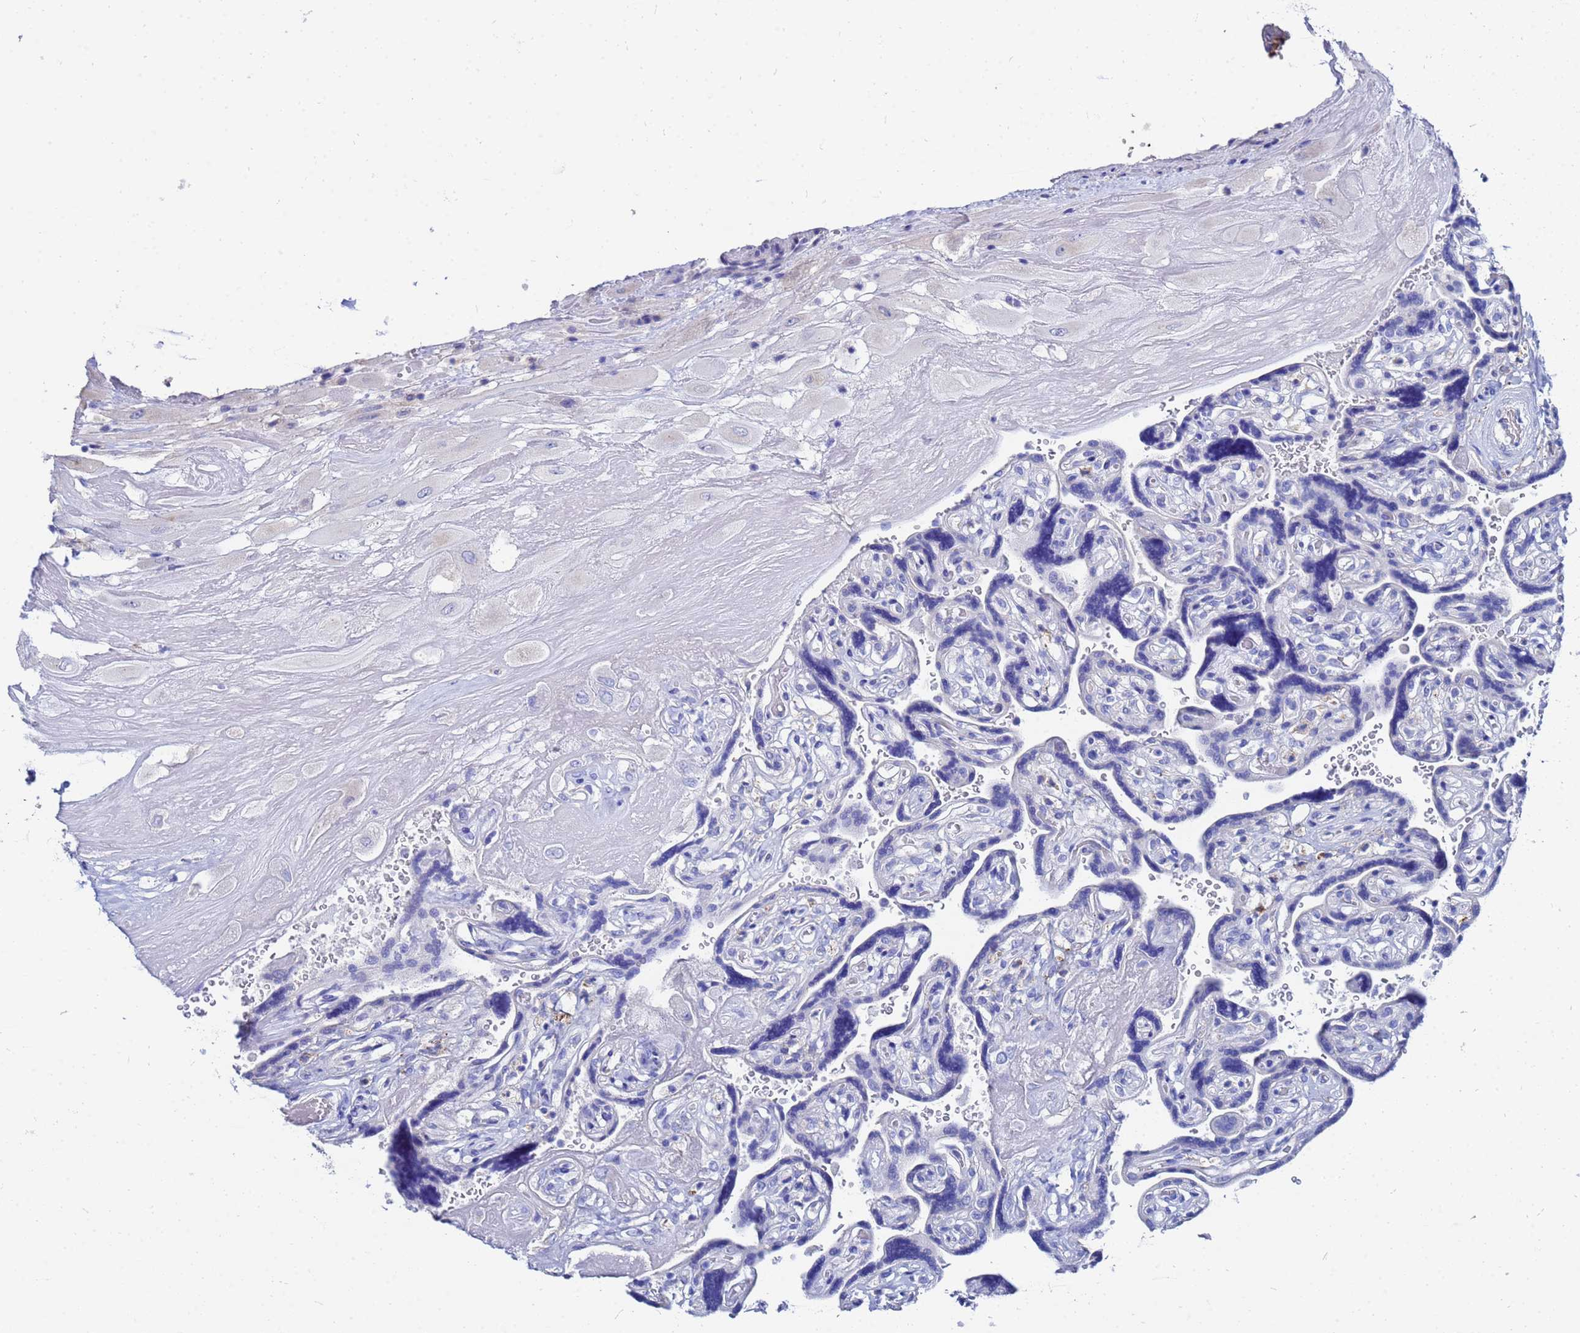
{"staining": {"intensity": "negative", "quantity": "none", "location": "none"}, "tissue": "placenta", "cell_type": "Decidual cells", "image_type": "normal", "snomed": [{"axis": "morphology", "description": "Normal tissue, NOS"}, {"axis": "topography", "description": "Placenta"}], "caption": "Decidual cells show no significant protein positivity in normal placenta. Nuclei are stained in blue.", "gene": "AQP12A", "patient": {"sex": "female", "age": 32}}